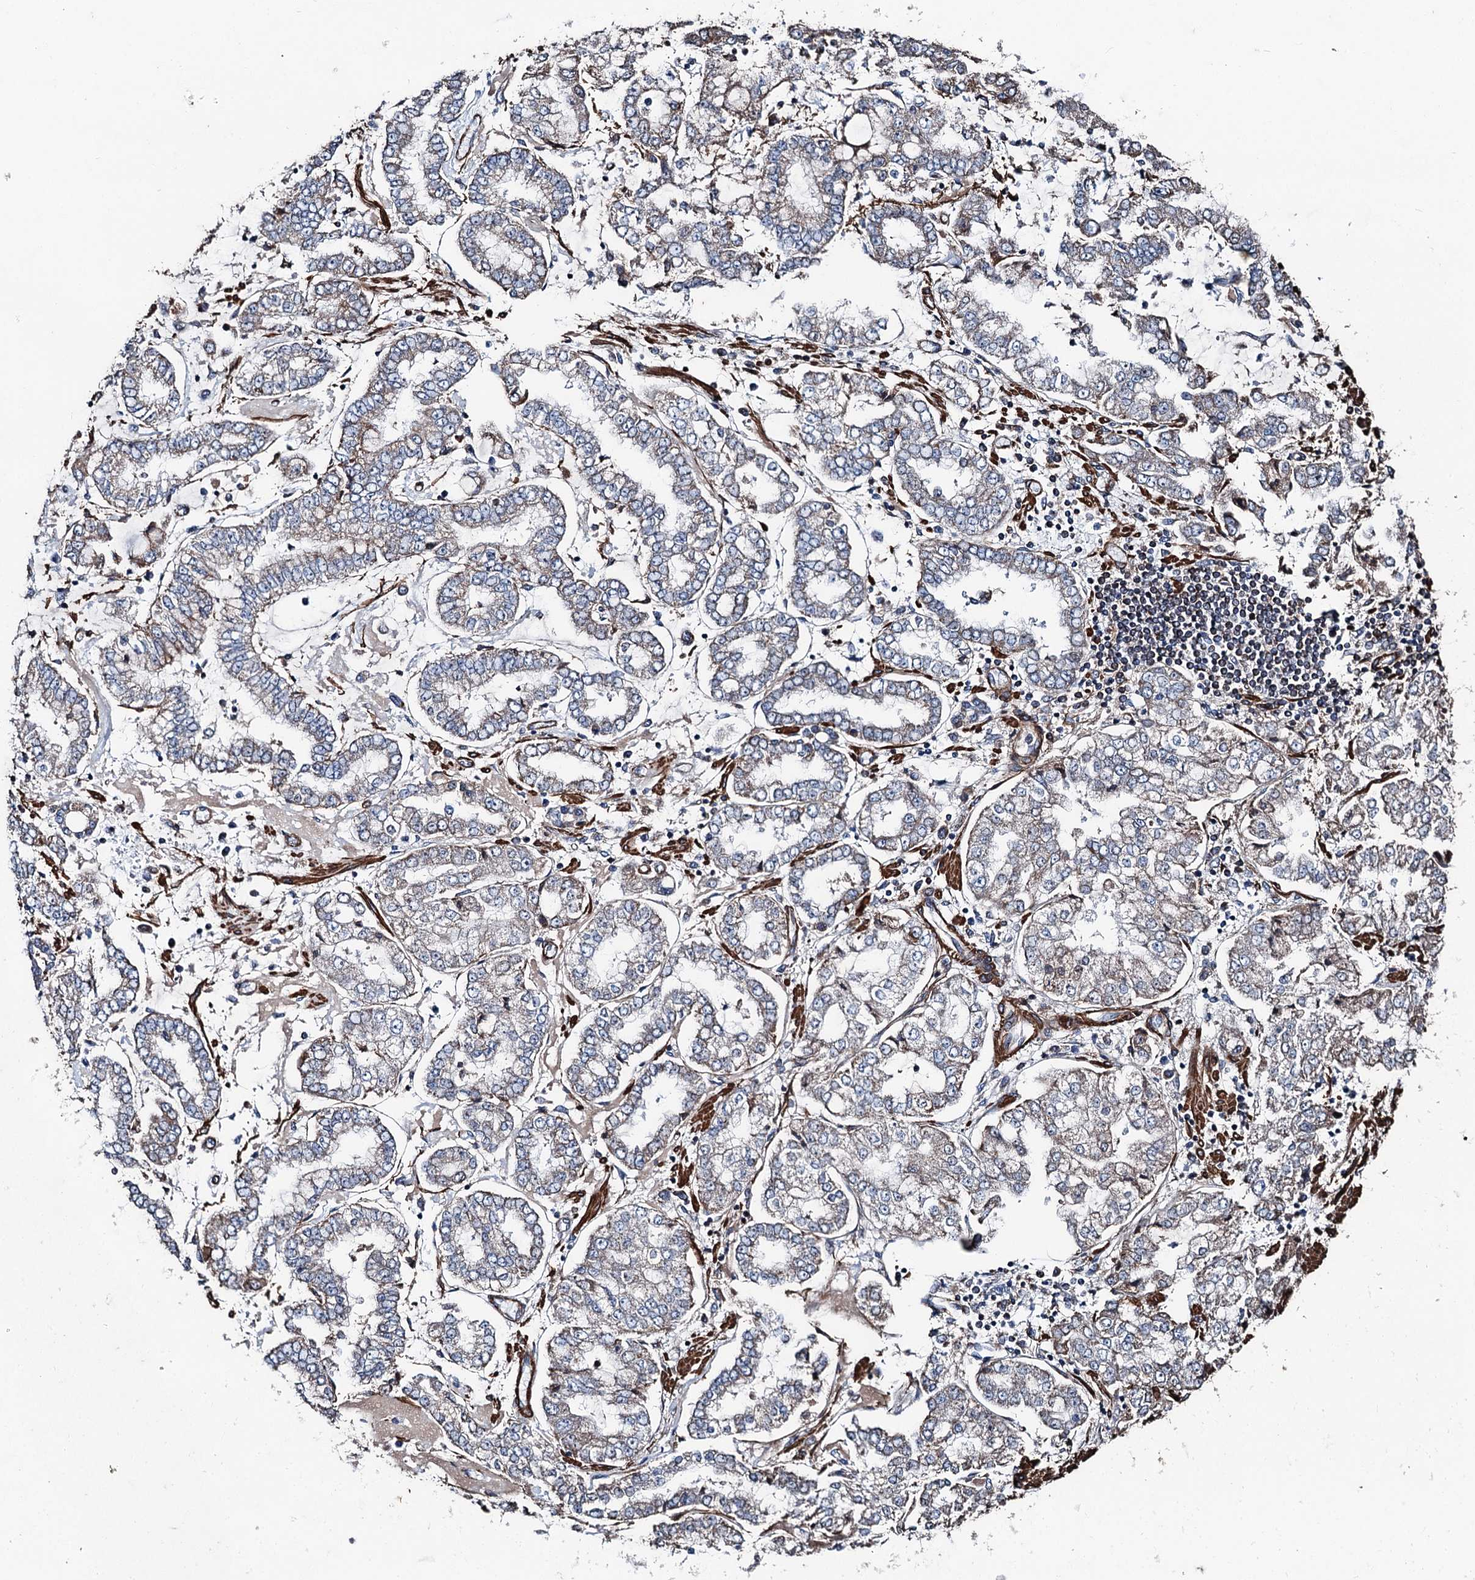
{"staining": {"intensity": "negative", "quantity": "none", "location": "none"}, "tissue": "stomach cancer", "cell_type": "Tumor cells", "image_type": "cancer", "snomed": [{"axis": "morphology", "description": "Adenocarcinoma, NOS"}, {"axis": "topography", "description": "Stomach"}], "caption": "This is a histopathology image of IHC staining of stomach cancer (adenocarcinoma), which shows no expression in tumor cells.", "gene": "DDIAS", "patient": {"sex": "male", "age": 76}}